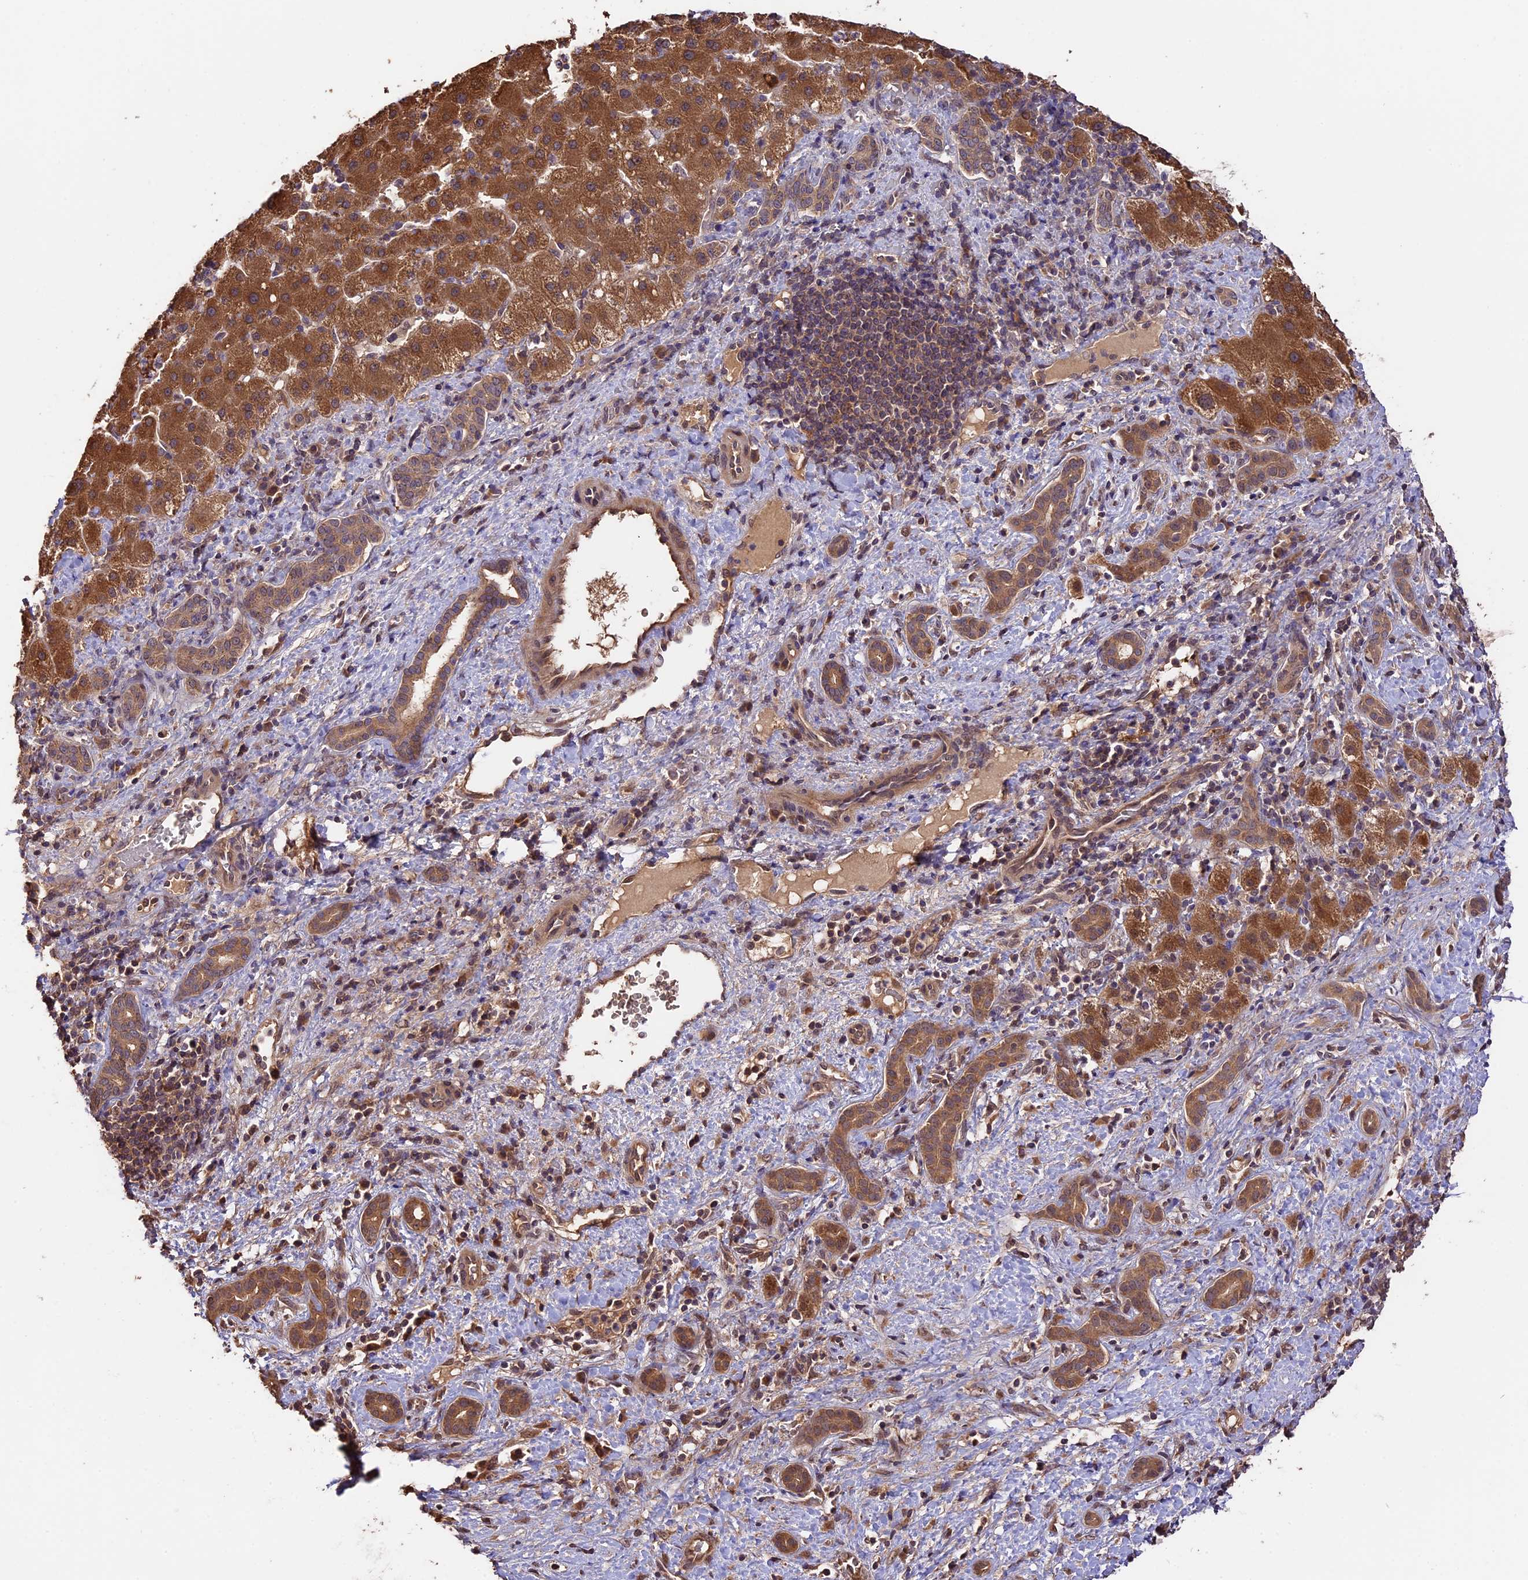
{"staining": {"intensity": "strong", "quantity": ">75%", "location": "cytoplasmic/membranous"}, "tissue": "liver cancer", "cell_type": "Tumor cells", "image_type": "cancer", "snomed": [{"axis": "morphology", "description": "Normal tissue, NOS"}, {"axis": "morphology", "description": "Carcinoma, Hepatocellular, NOS"}, {"axis": "topography", "description": "Liver"}], "caption": "Immunohistochemistry staining of liver hepatocellular carcinoma, which exhibits high levels of strong cytoplasmic/membranous staining in about >75% of tumor cells indicating strong cytoplasmic/membranous protein positivity. The staining was performed using DAB (3,3'-diaminobenzidine) (brown) for protein detection and nuclei were counterstained in hematoxylin (blue).", "gene": "TRMT1", "patient": {"sex": "male", "age": 57}}